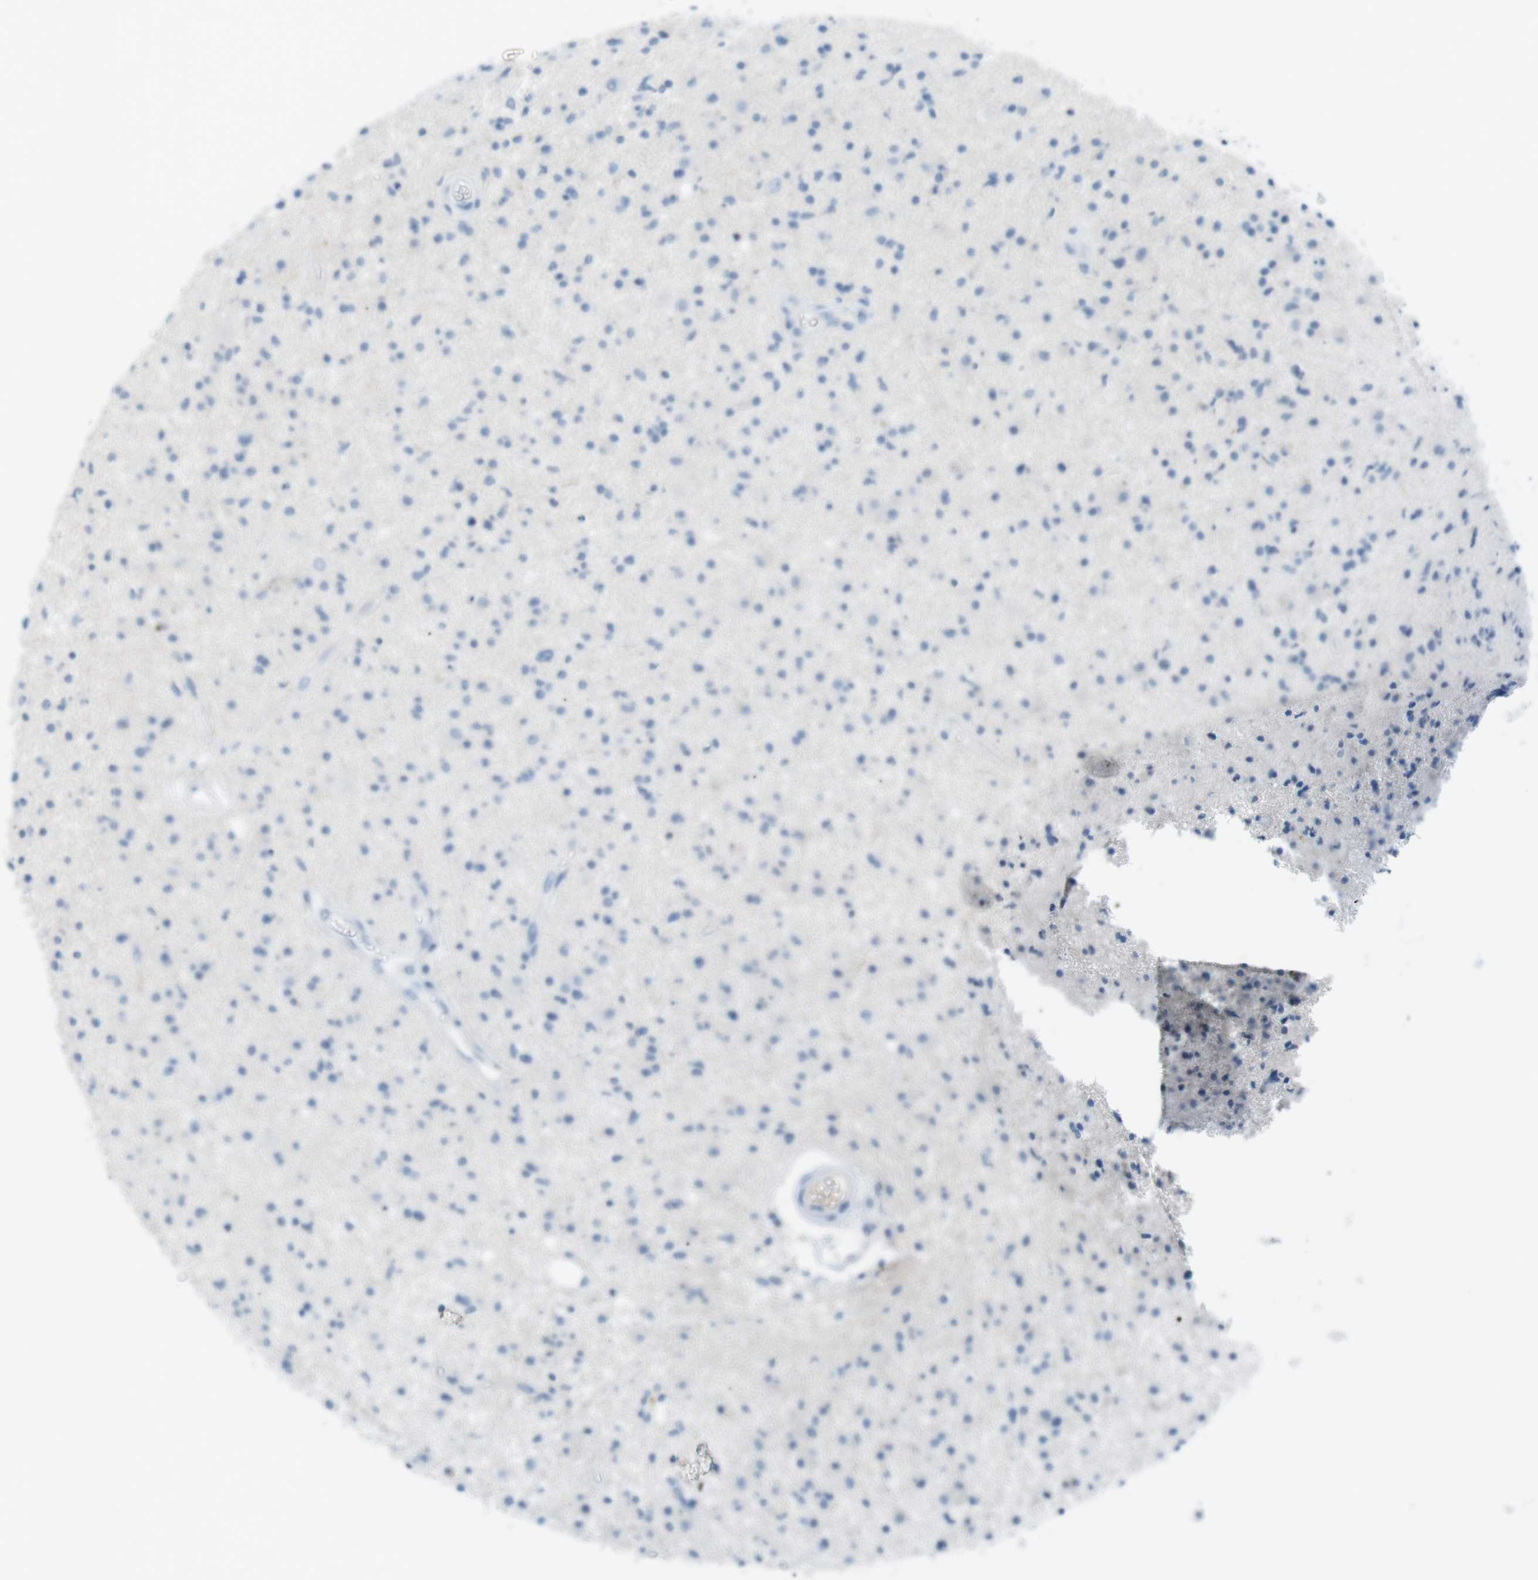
{"staining": {"intensity": "negative", "quantity": "none", "location": "none"}, "tissue": "glioma", "cell_type": "Tumor cells", "image_type": "cancer", "snomed": [{"axis": "morphology", "description": "Glioma, malignant, High grade"}, {"axis": "topography", "description": "Brain"}], "caption": "Malignant glioma (high-grade) stained for a protein using immunohistochemistry (IHC) demonstrates no expression tumor cells.", "gene": "AZGP1", "patient": {"sex": "male", "age": 33}}